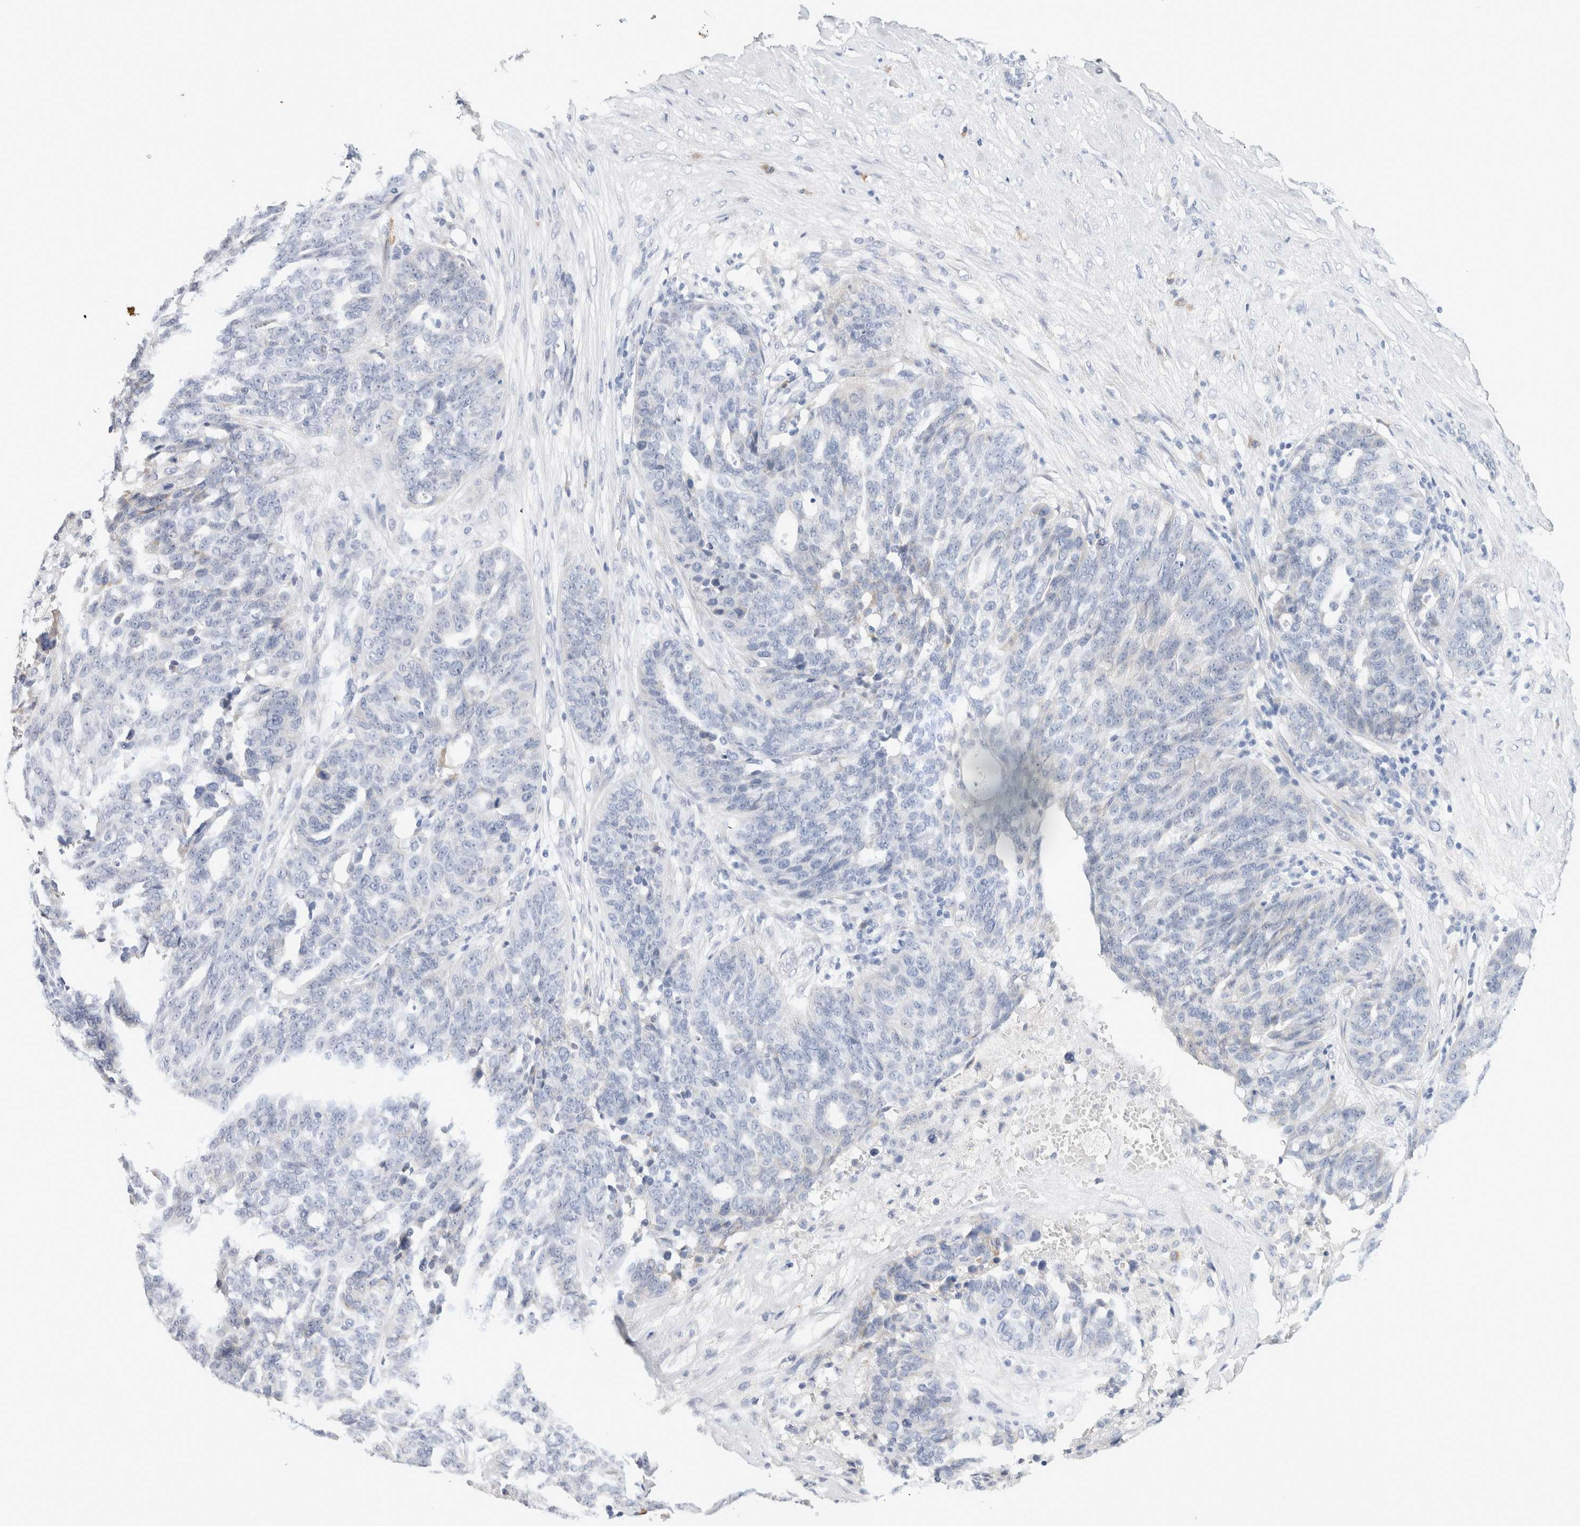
{"staining": {"intensity": "negative", "quantity": "none", "location": "none"}, "tissue": "ovarian cancer", "cell_type": "Tumor cells", "image_type": "cancer", "snomed": [{"axis": "morphology", "description": "Cystadenocarcinoma, serous, NOS"}, {"axis": "topography", "description": "Ovary"}], "caption": "High magnification brightfield microscopy of ovarian cancer (serous cystadenocarcinoma) stained with DAB (3,3'-diaminobenzidine) (brown) and counterstained with hematoxylin (blue): tumor cells show no significant staining.", "gene": "GADD45G", "patient": {"sex": "female", "age": 59}}